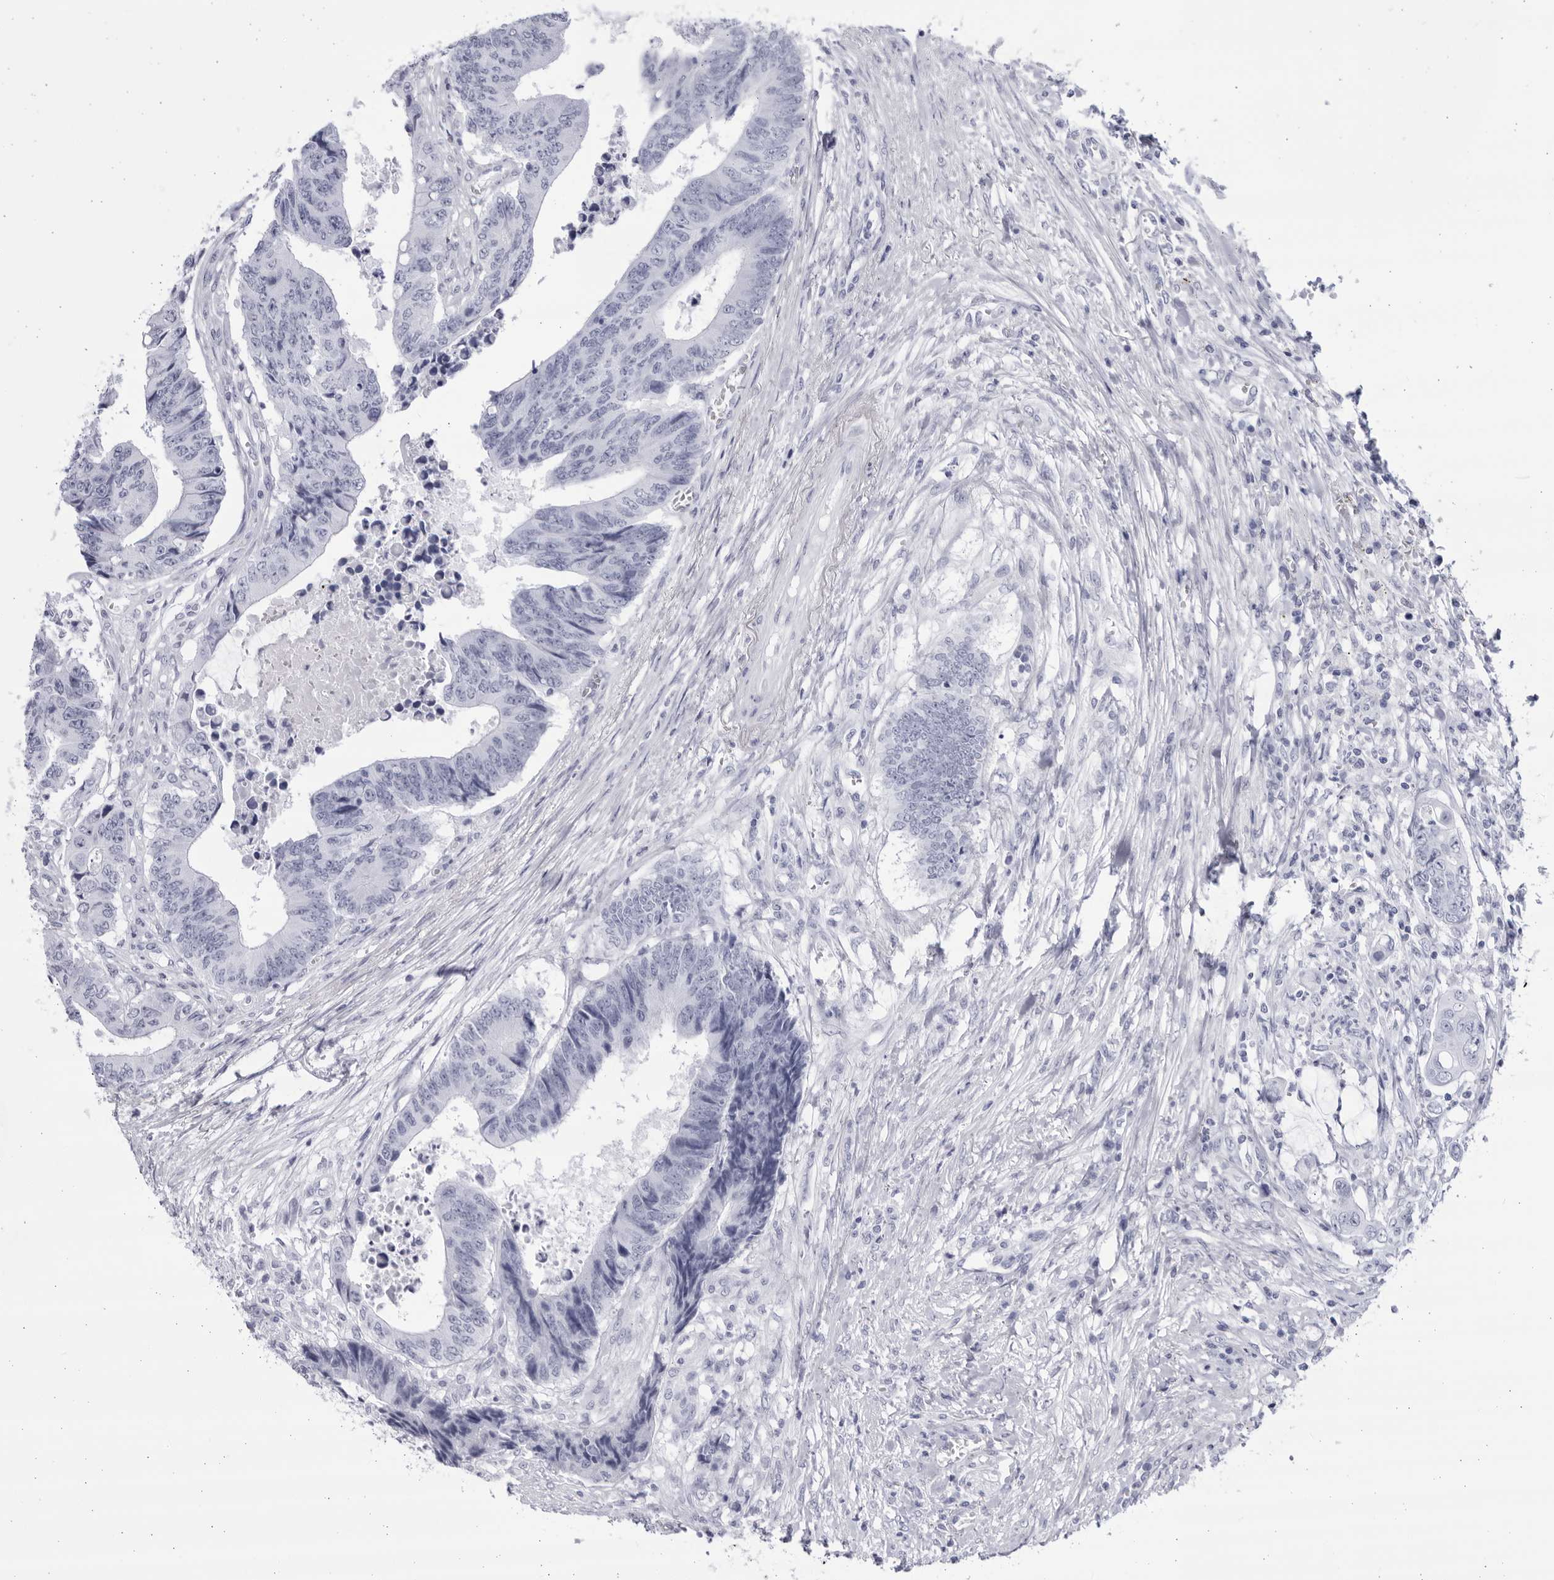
{"staining": {"intensity": "negative", "quantity": "none", "location": "none"}, "tissue": "colorectal cancer", "cell_type": "Tumor cells", "image_type": "cancer", "snomed": [{"axis": "morphology", "description": "Adenocarcinoma, NOS"}, {"axis": "topography", "description": "Rectum"}], "caption": "DAB immunohistochemical staining of human colorectal adenocarcinoma reveals no significant staining in tumor cells.", "gene": "CCDC181", "patient": {"sex": "male", "age": 84}}